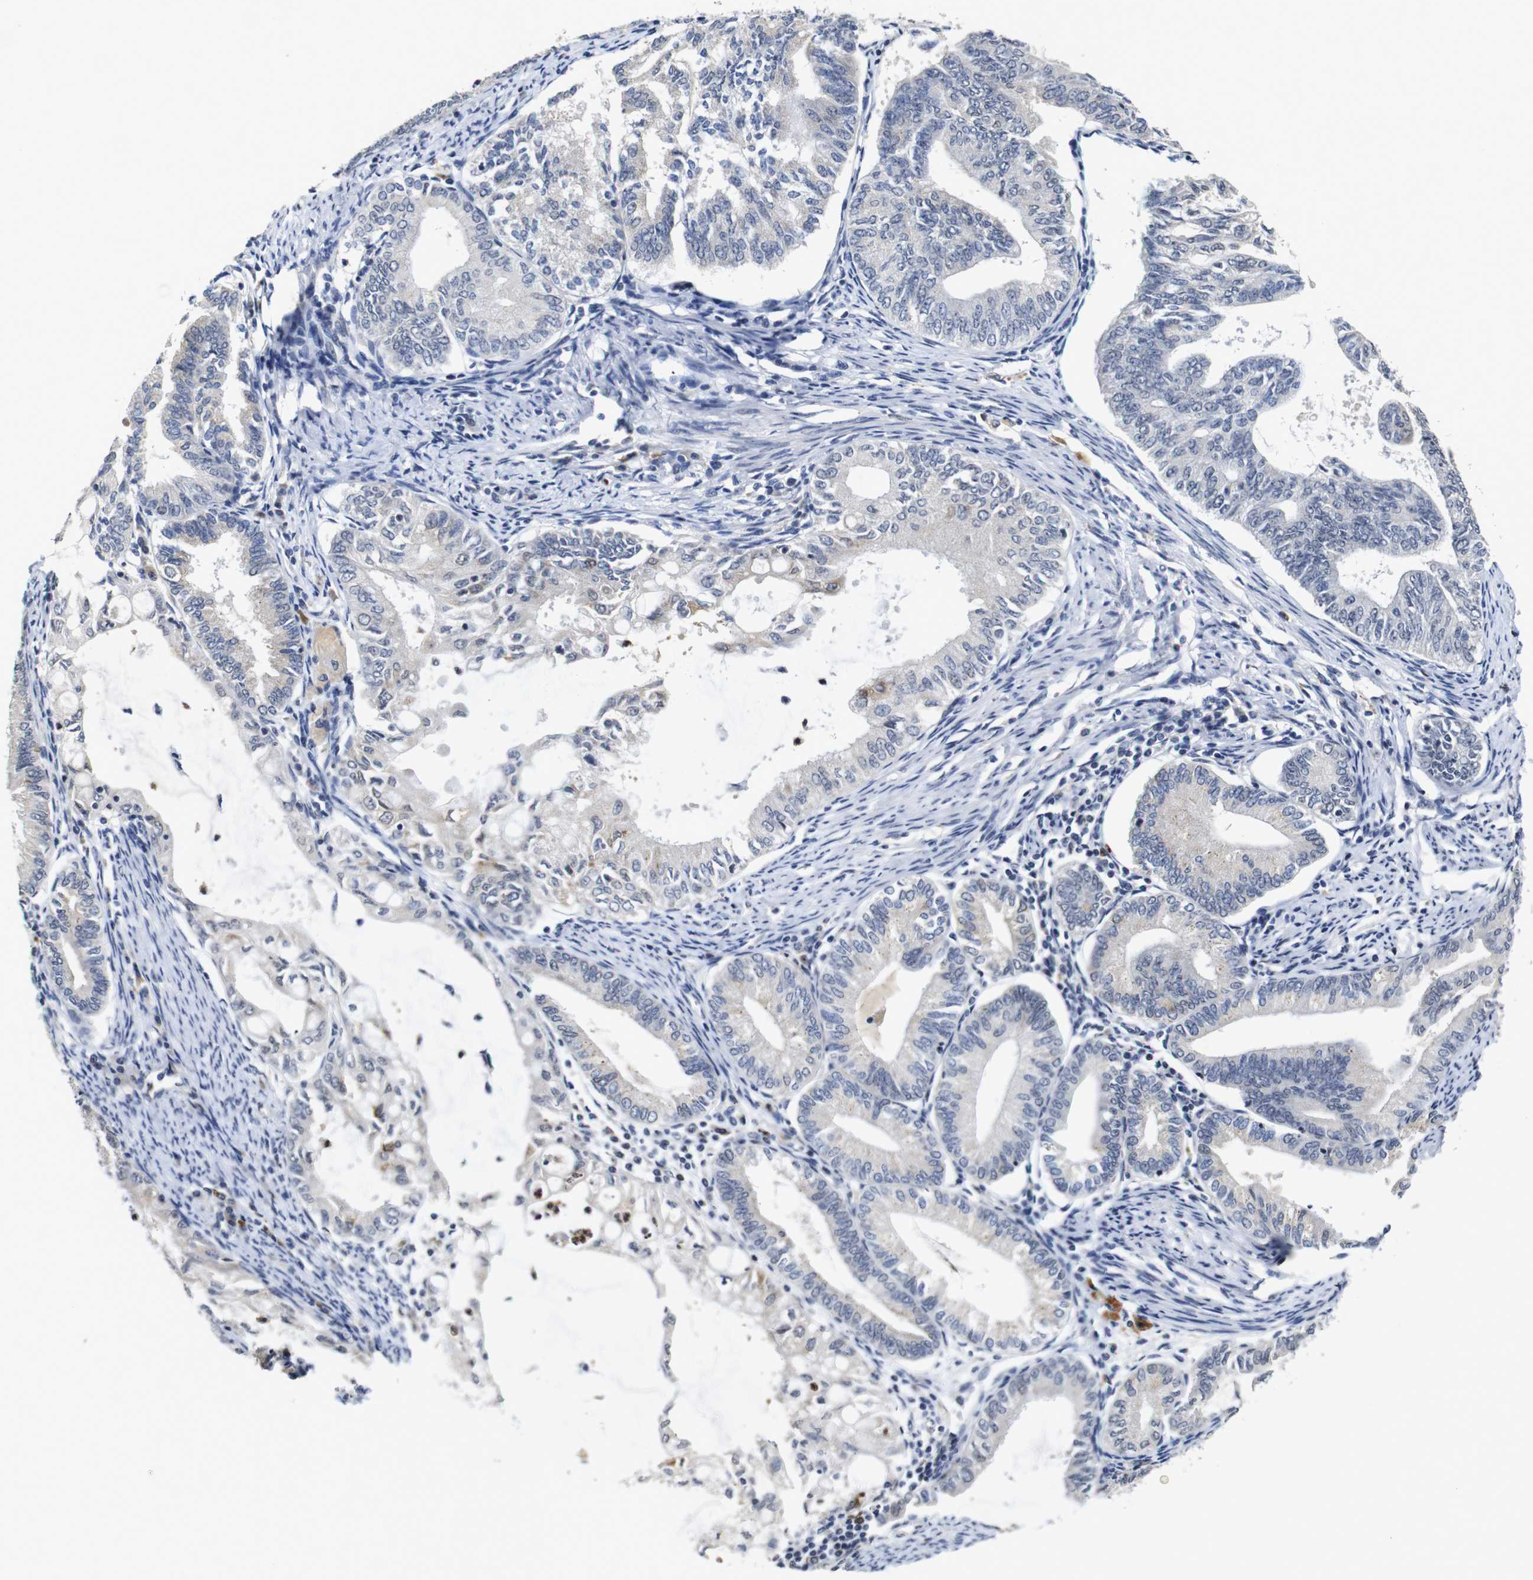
{"staining": {"intensity": "negative", "quantity": "none", "location": "none"}, "tissue": "endometrial cancer", "cell_type": "Tumor cells", "image_type": "cancer", "snomed": [{"axis": "morphology", "description": "Adenocarcinoma, NOS"}, {"axis": "topography", "description": "Endometrium"}], "caption": "Endometrial cancer was stained to show a protein in brown. There is no significant staining in tumor cells. Nuclei are stained in blue.", "gene": "NTRK3", "patient": {"sex": "female", "age": 86}}